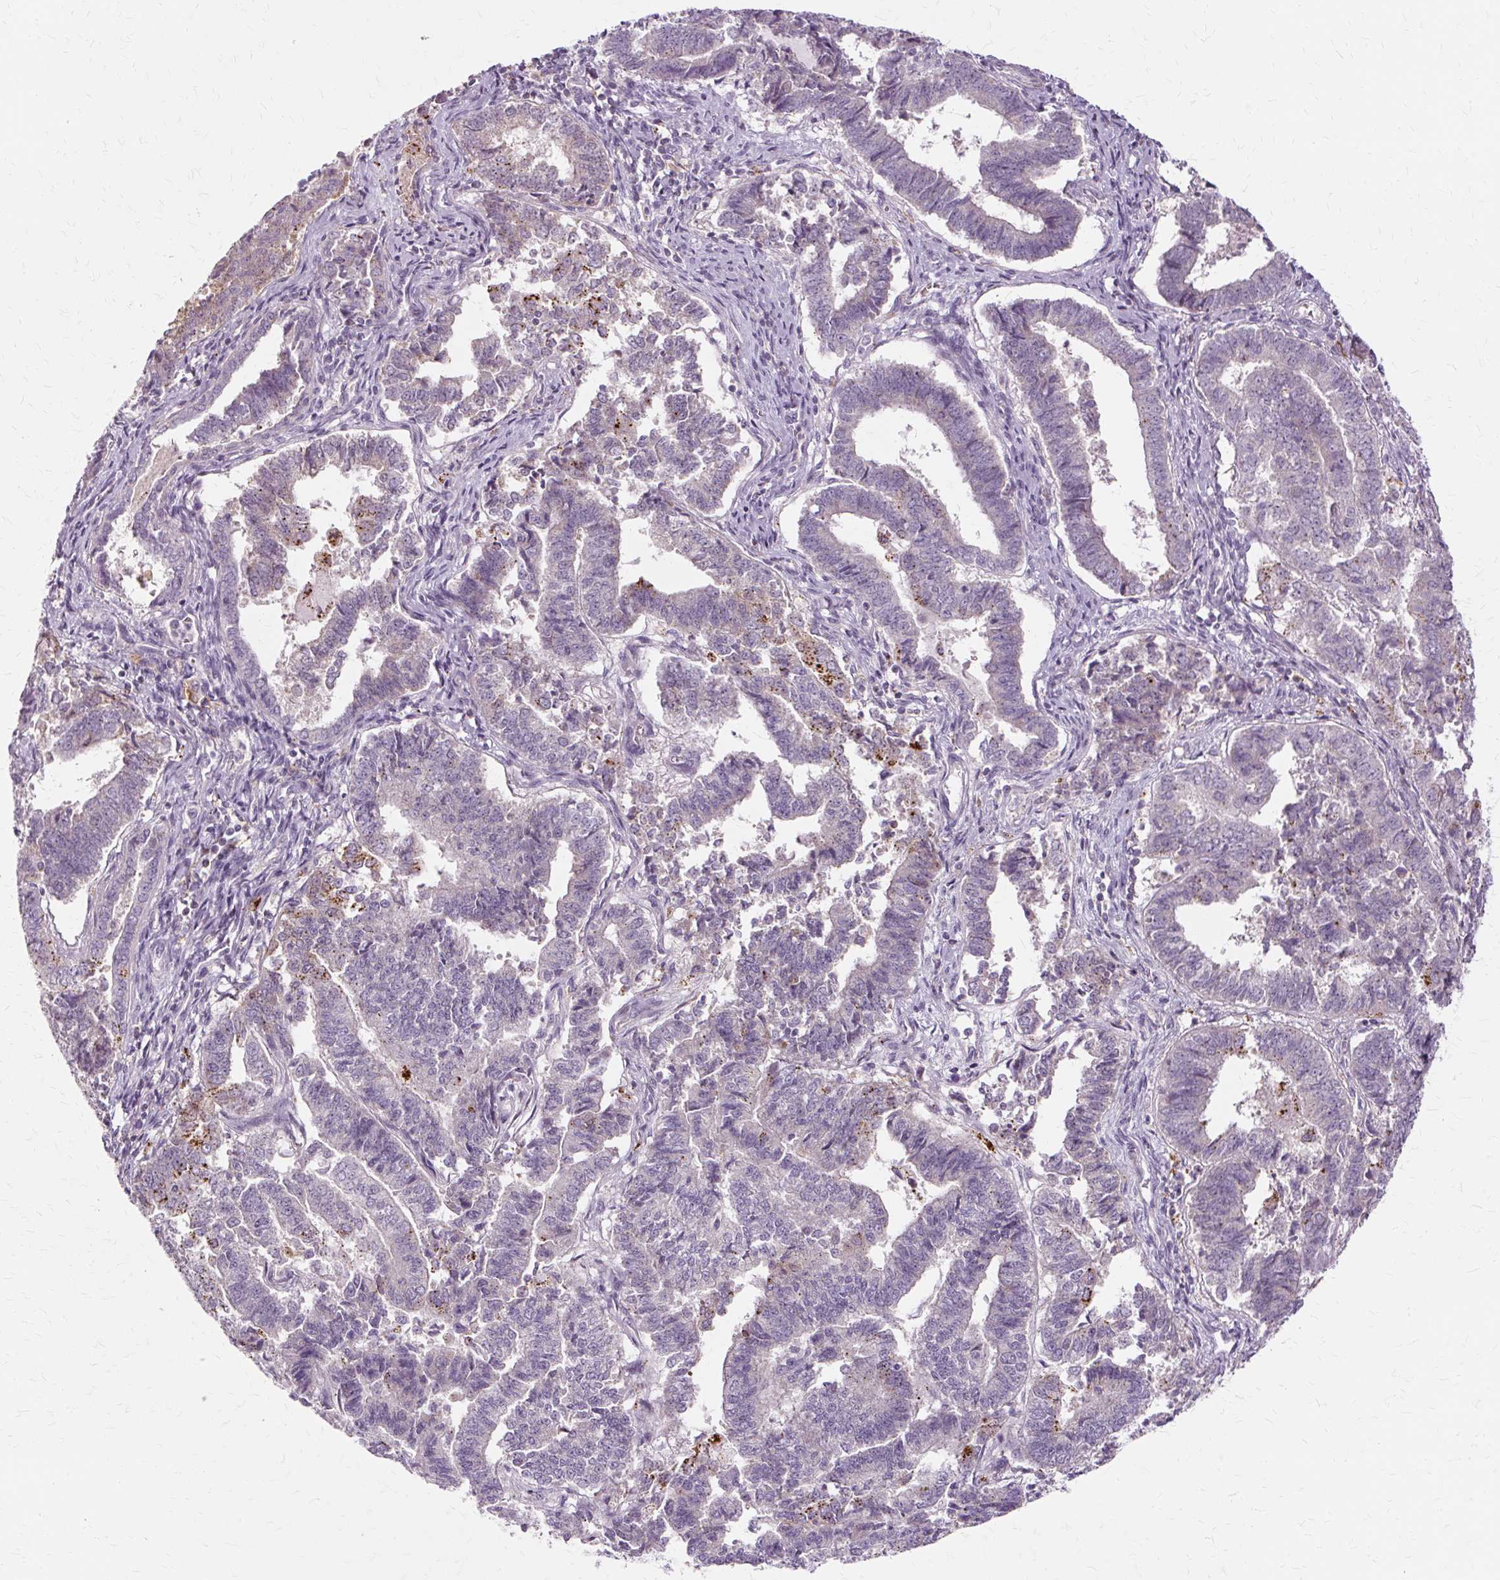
{"staining": {"intensity": "moderate", "quantity": "<25%", "location": "cytoplasmic/membranous"}, "tissue": "endometrial cancer", "cell_type": "Tumor cells", "image_type": "cancer", "snomed": [{"axis": "morphology", "description": "Adenocarcinoma, NOS"}, {"axis": "topography", "description": "Endometrium"}], "caption": "IHC histopathology image of neoplastic tissue: human endometrial adenocarcinoma stained using immunohistochemistry (IHC) shows low levels of moderate protein expression localized specifically in the cytoplasmic/membranous of tumor cells, appearing as a cytoplasmic/membranous brown color.", "gene": "MMACHC", "patient": {"sex": "female", "age": 72}}